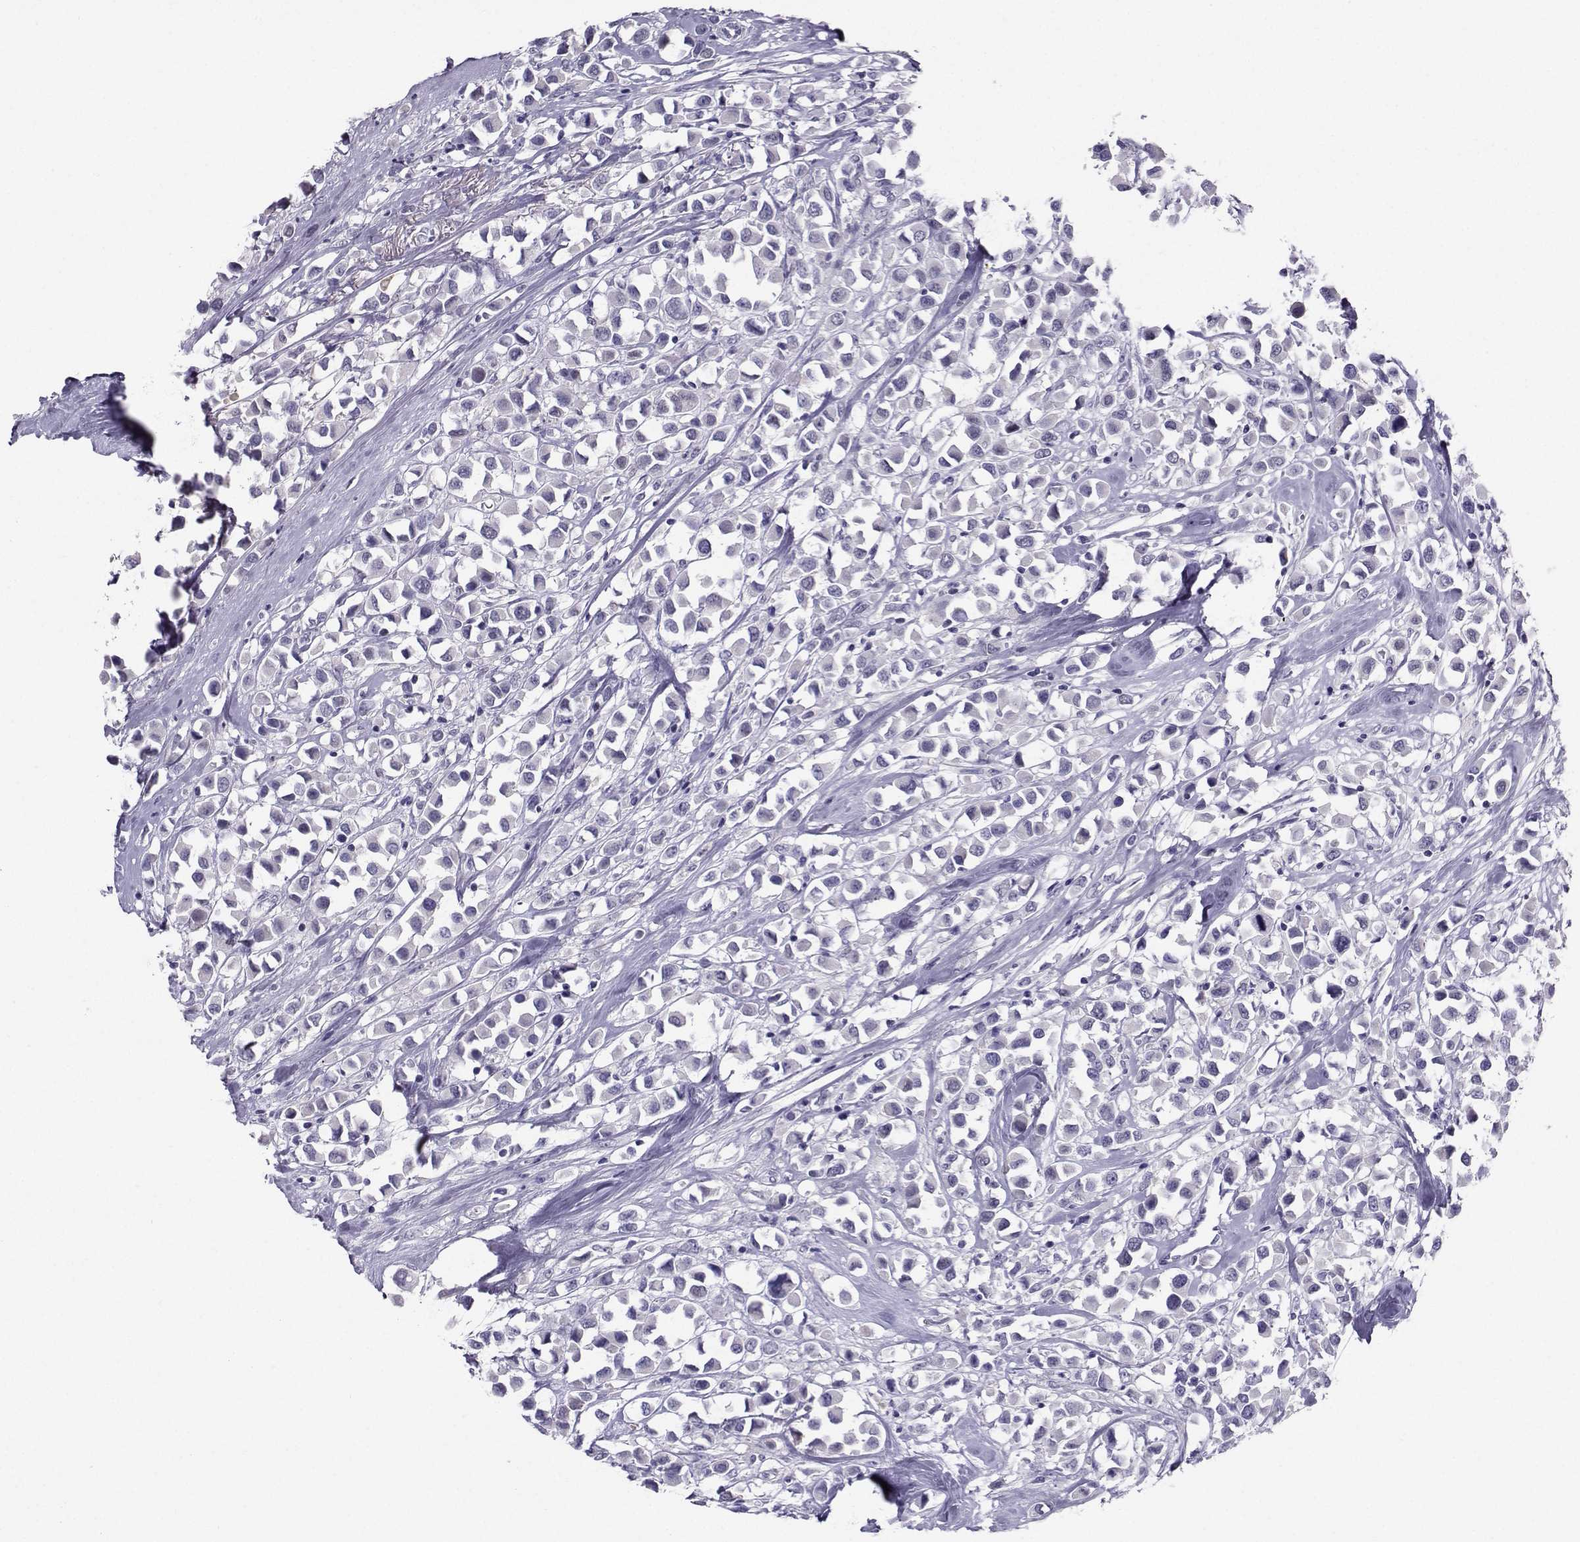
{"staining": {"intensity": "negative", "quantity": "none", "location": "none"}, "tissue": "breast cancer", "cell_type": "Tumor cells", "image_type": "cancer", "snomed": [{"axis": "morphology", "description": "Duct carcinoma"}, {"axis": "topography", "description": "Breast"}], "caption": "Tumor cells show no significant protein expression in breast cancer.", "gene": "PGK1", "patient": {"sex": "female", "age": 61}}